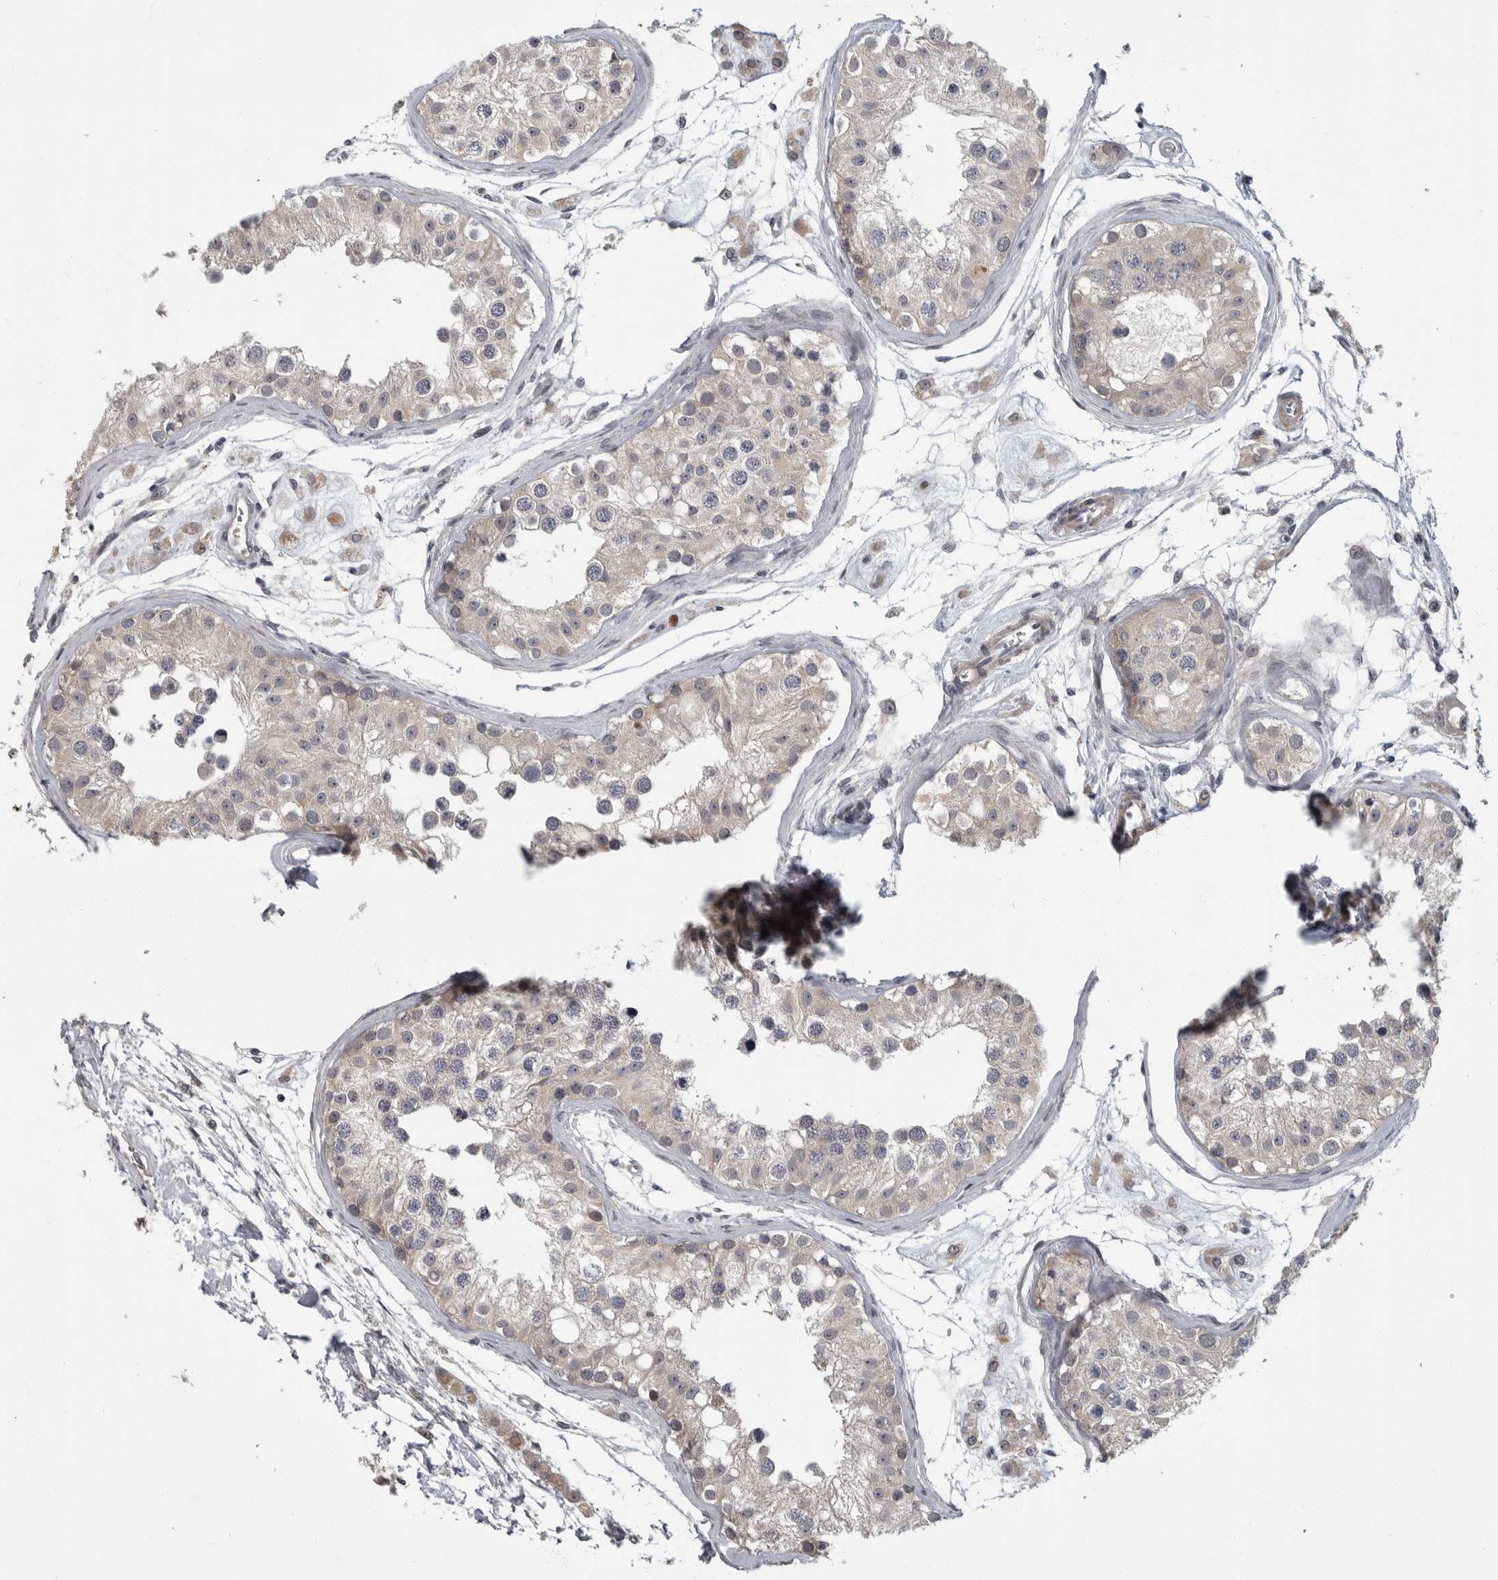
{"staining": {"intensity": "weak", "quantity": "<25%", "location": "cytoplasmic/membranous"}, "tissue": "testis", "cell_type": "Cells in seminiferous ducts", "image_type": "normal", "snomed": [{"axis": "morphology", "description": "Normal tissue, NOS"}, {"axis": "morphology", "description": "Adenocarcinoma, metastatic, NOS"}, {"axis": "topography", "description": "Testis"}], "caption": "The photomicrograph shows no staining of cells in seminiferous ducts in unremarkable testis. (IHC, brightfield microscopy, high magnification).", "gene": "PDE7A", "patient": {"sex": "male", "age": 26}}